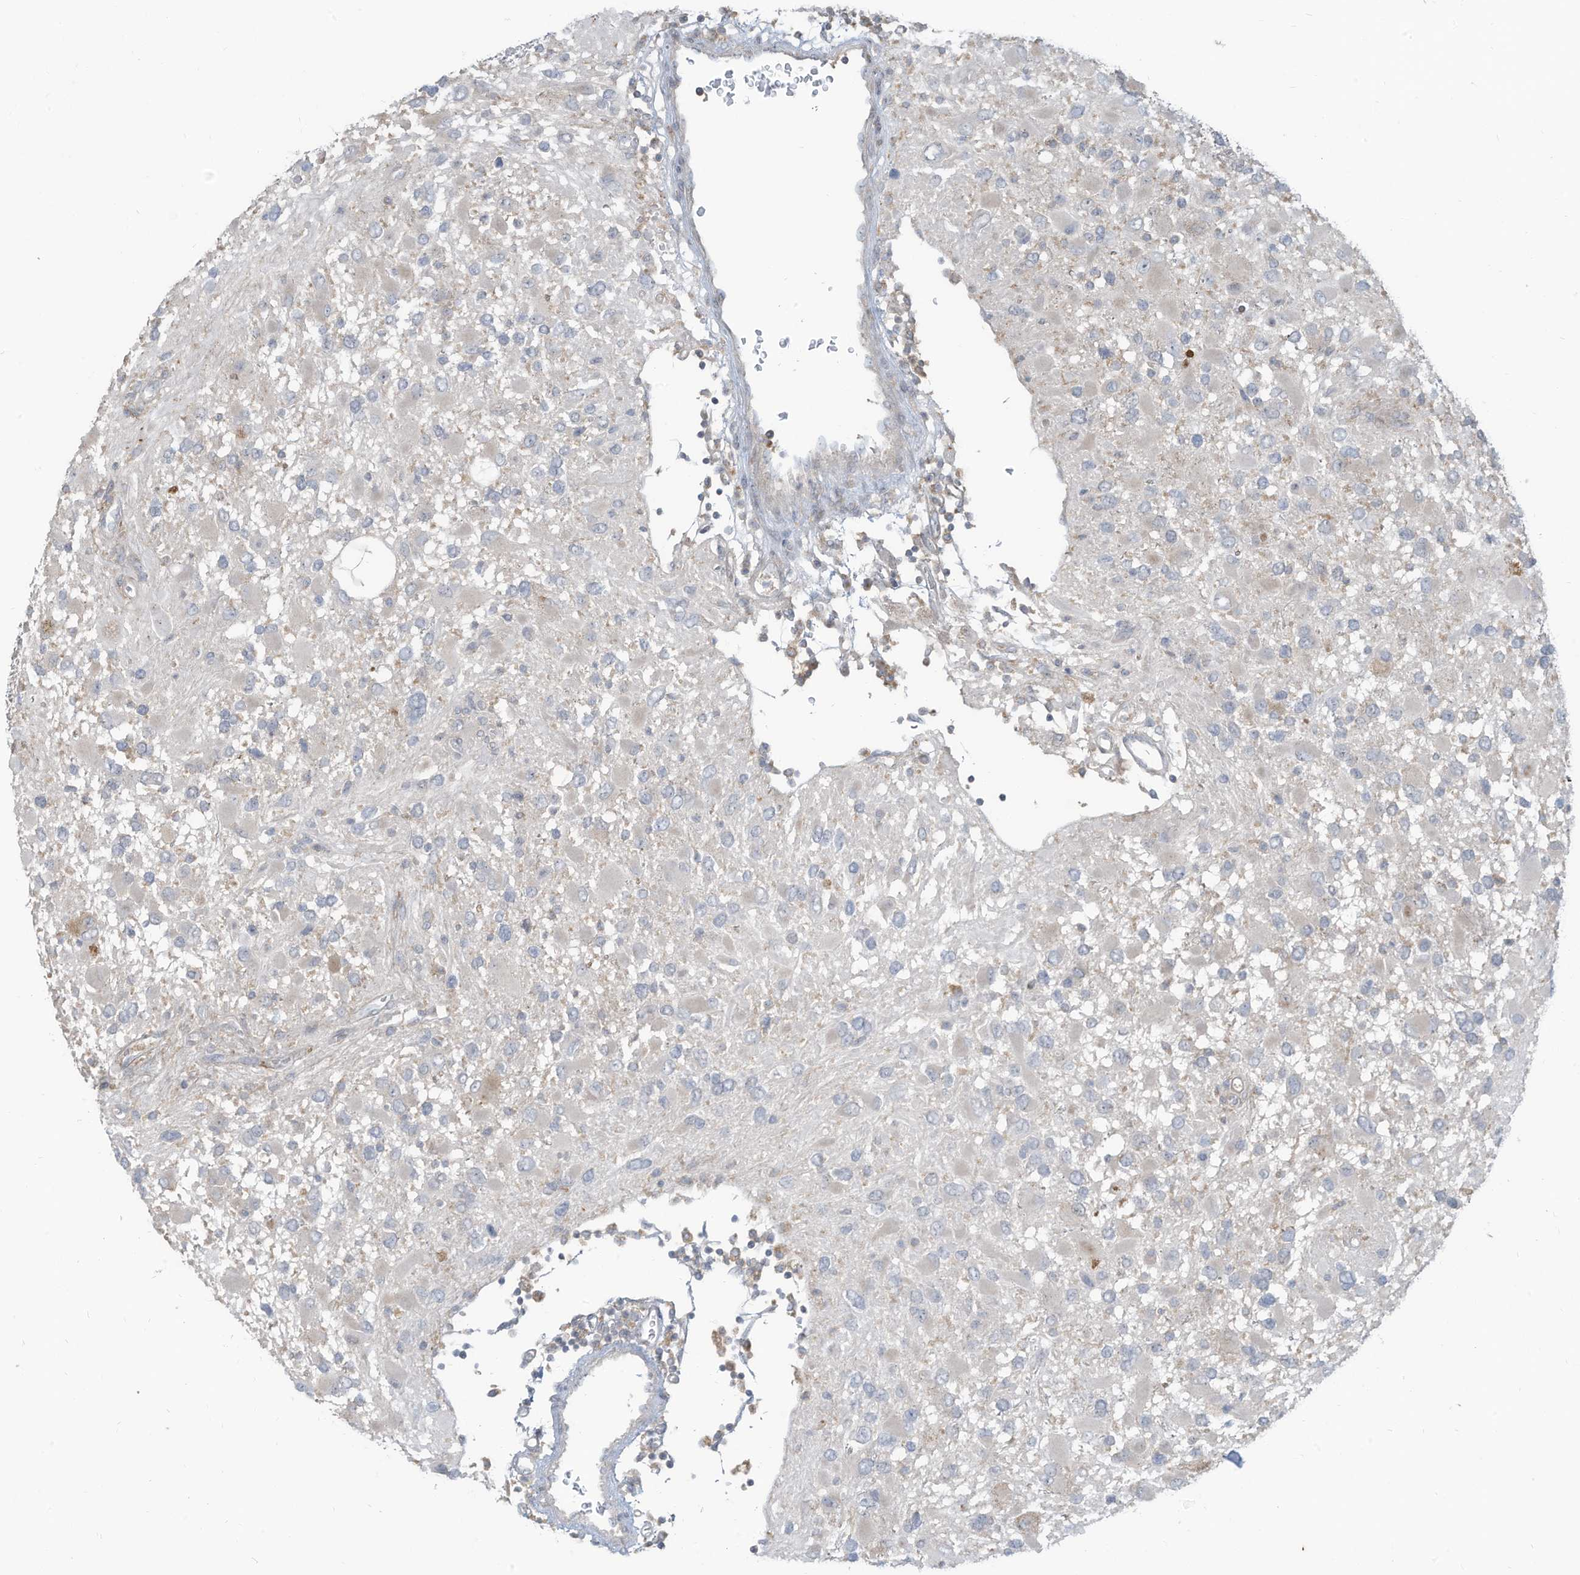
{"staining": {"intensity": "negative", "quantity": "none", "location": "none"}, "tissue": "glioma", "cell_type": "Tumor cells", "image_type": "cancer", "snomed": [{"axis": "morphology", "description": "Glioma, malignant, High grade"}, {"axis": "topography", "description": "Brain"}], "caption": "DAB (3,3'-diaminobenzidine) immunohistochemical staining of human malignant high-grade glioma reveals no significant positivity in tumor cells. (DAB (3,3'-diaminobenzidine) immunohistochemistry, high magnification).", "gene": "DZIP3", "patient": {"sex": "male", "age": 53}}